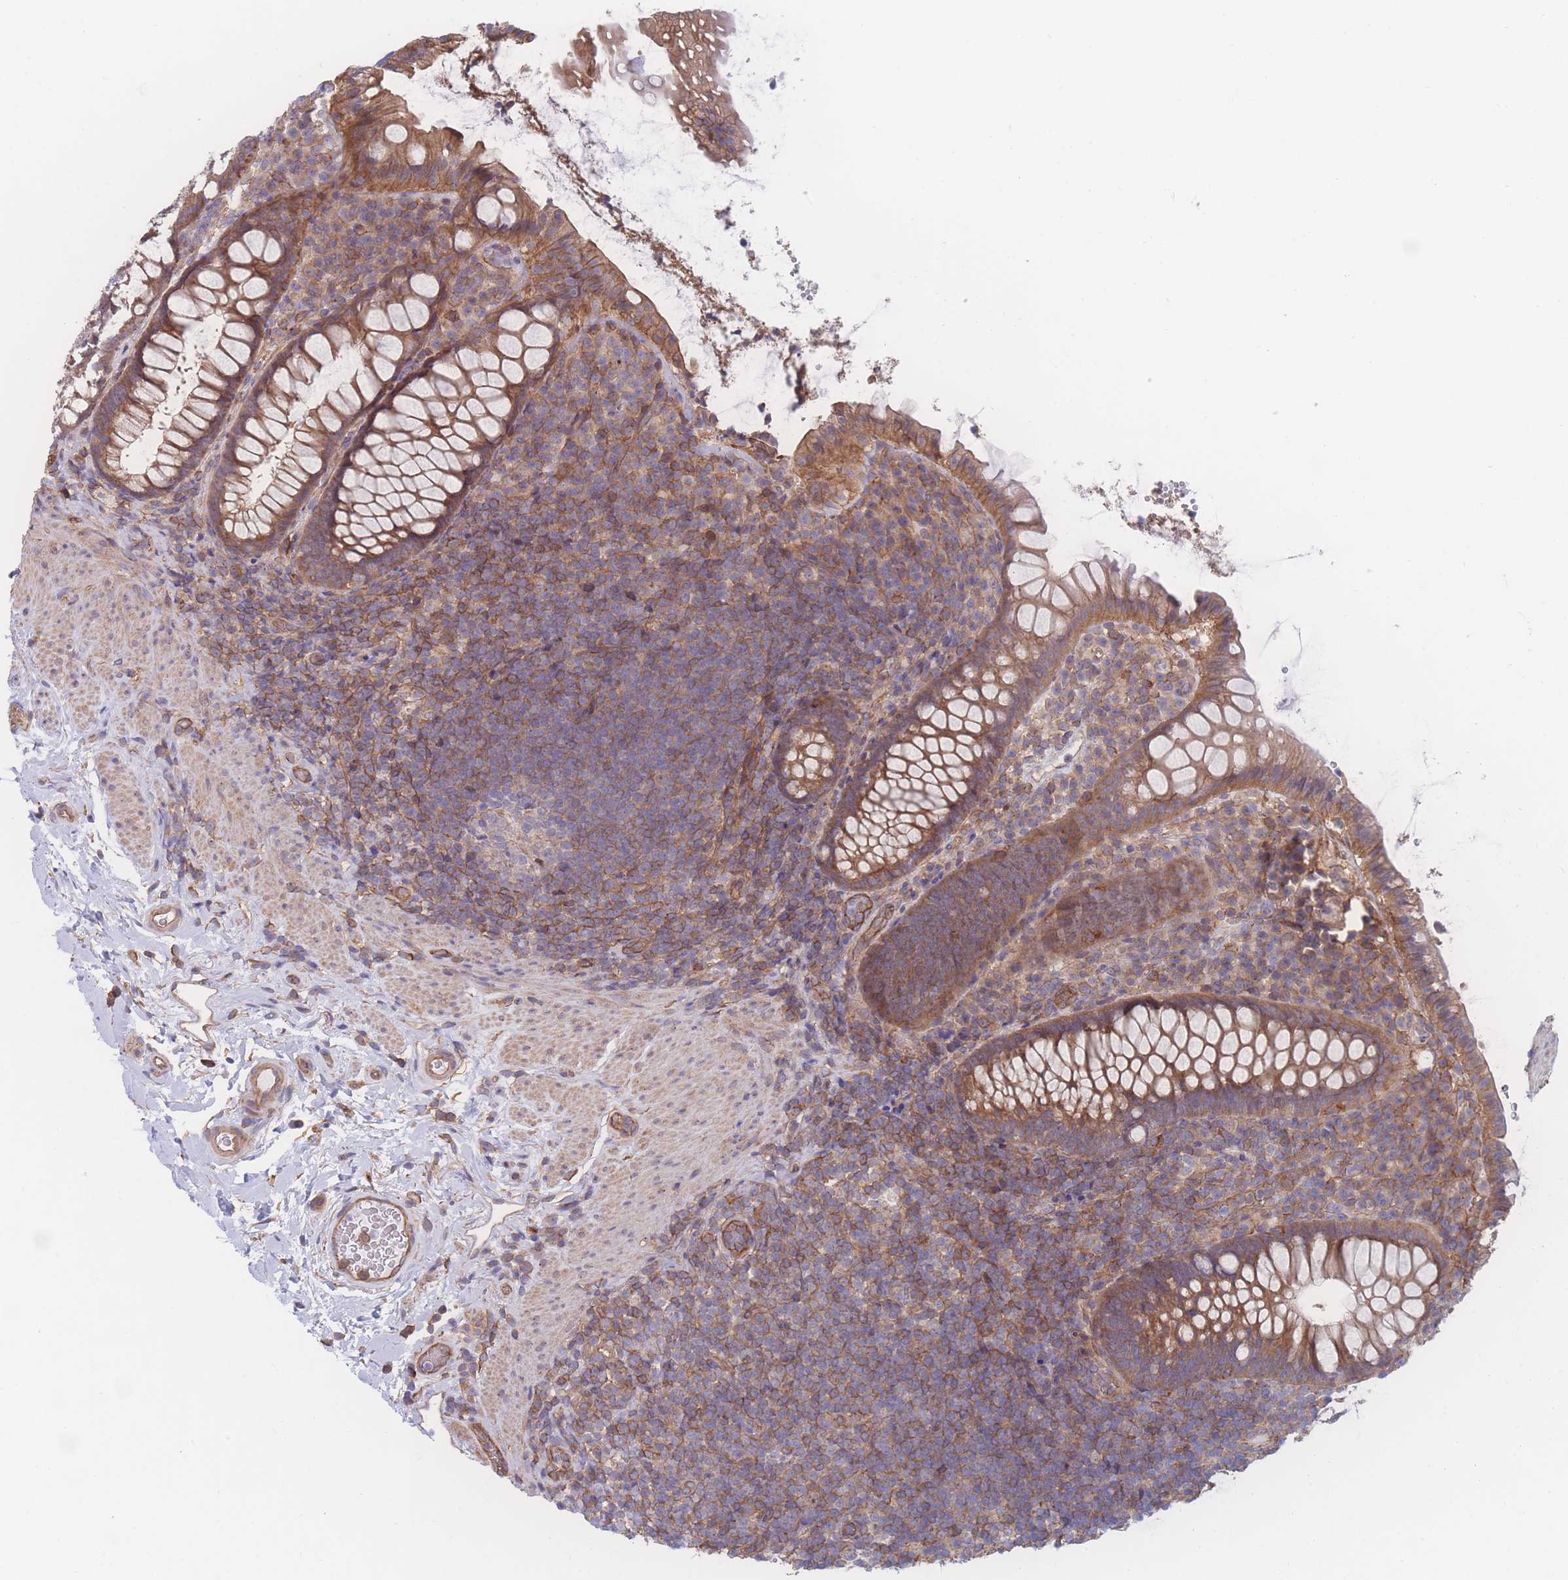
{"staining": {"intensity": "moderate", "quantity": ">75%", "location": "cytoplasmic/membranous"}, "tissue": "rectum", "cell_type": "Glandular cells", "image_type": "normal", "snomed": [{"axis": "morphology", "description": "Normal tissue, NOS"}, {"axis": "topography", "description": "Rectum"}, {"axis": "topography", "description": "Peripheral nerve tissue"}], "caption": "Immunohistochemistry (IHC) staining of normal rectum, which shows medium levels of moderate cytoplasmic/membranous staining in approximately >75% of glandular cells indicating moderate cytoplasmic/membranous protein expression. The staining was performed using DAB (3,3'-diaminobenzidine) (brown) for protein detection and nuclei were counterstained in hematoxylin (blue).", "gene": "CFAP97", "patient": {"sex": "female", "age": 69}}